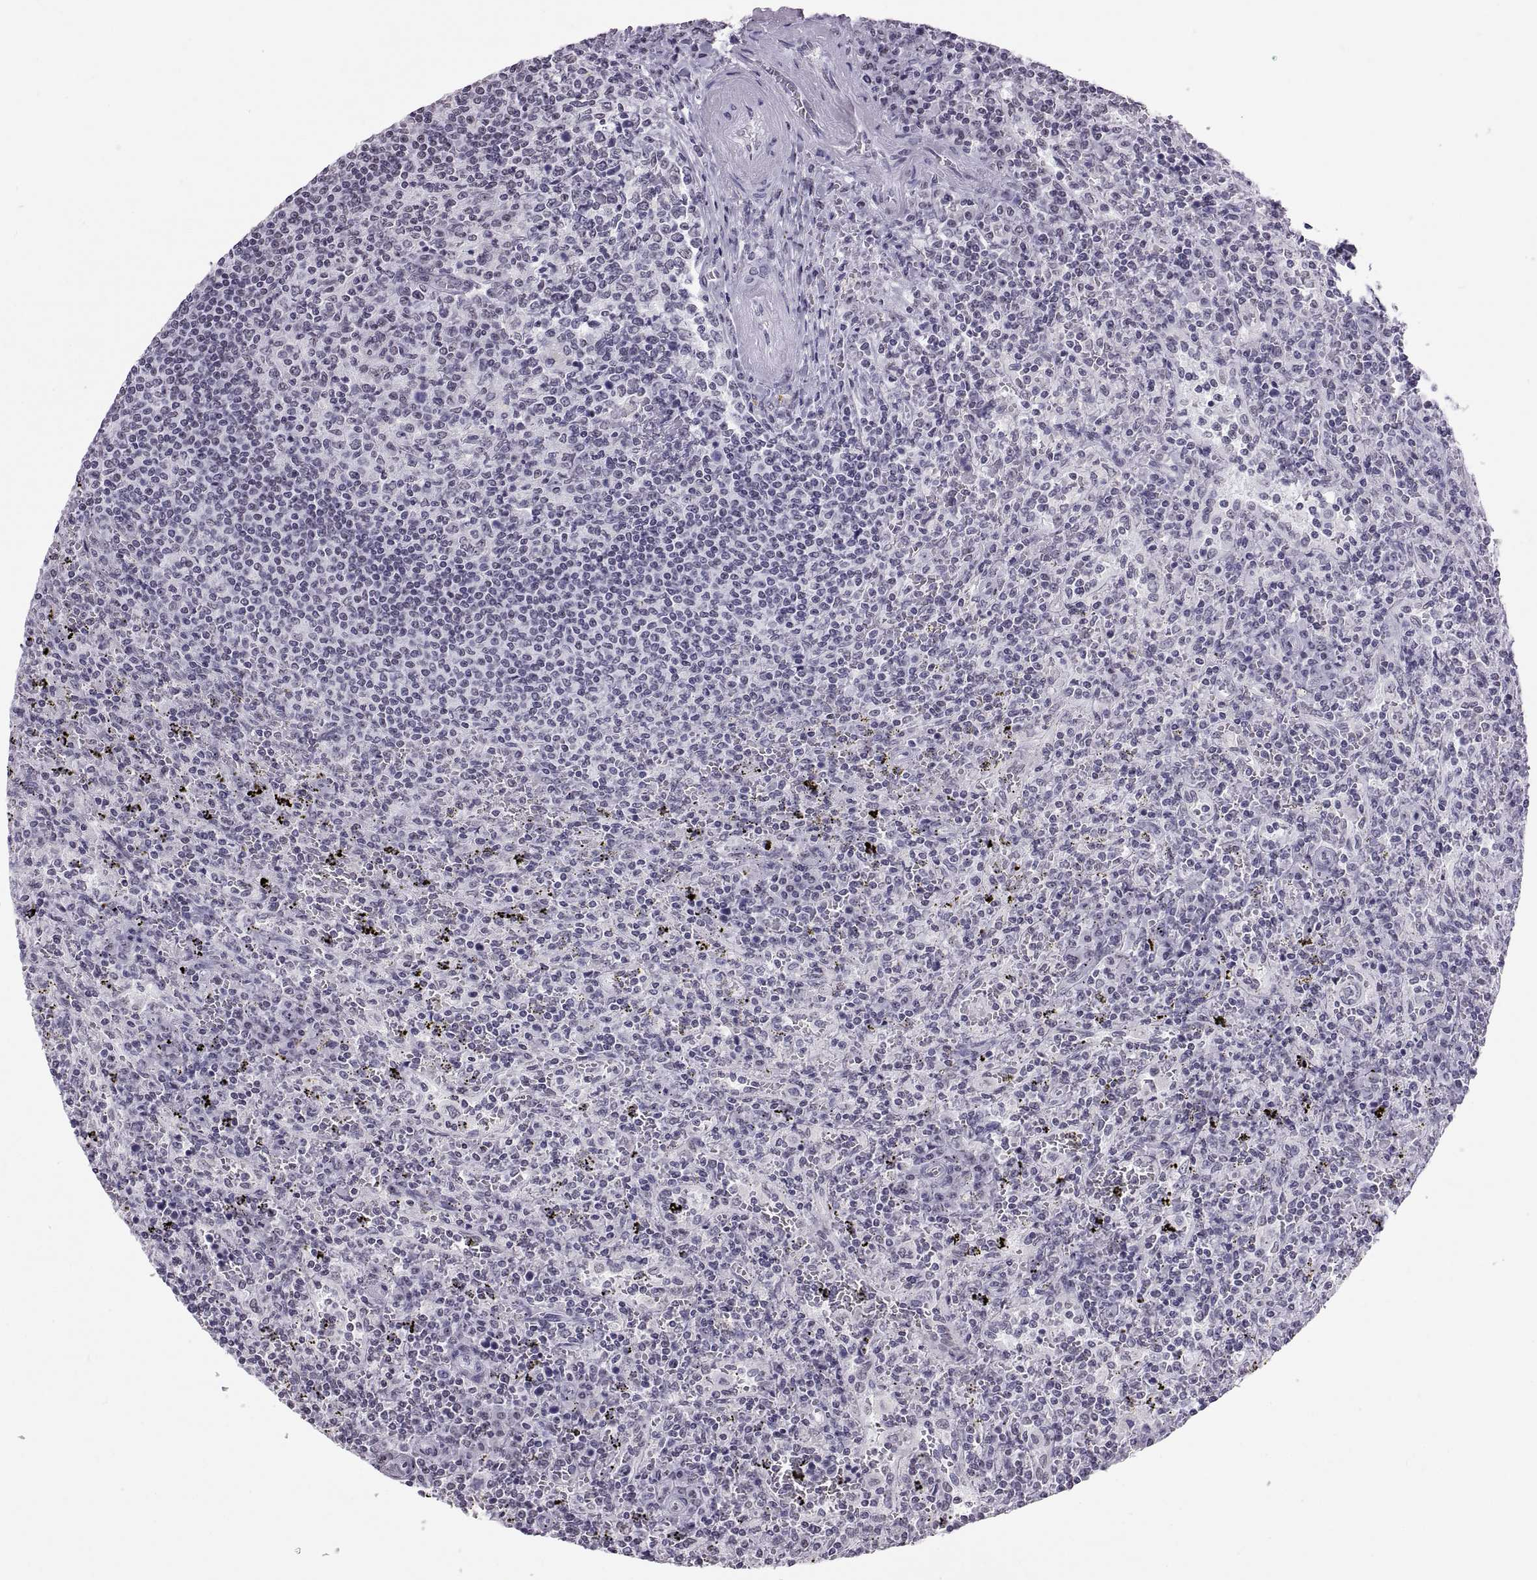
{"staining": {"intensity": "negative", "quantity": "none", "location": "none"}, "tissue": "lymphoma", "cell_type": "Tumor cells", "image_type": "cancer", "snomed": [{"axis": "morphology", "description": "Malignant lymphoma, non-Hodgkin's type, Low grade"}, {"axis": "topography", "description": "Spleen"}], "caption": "Human lymphoma stained for a protein using immunohistochemistry (IHC) reveals no positivity in tumor cells.", "gene": "CARTPT", "patient": {"sex": "male", "age": 62}}